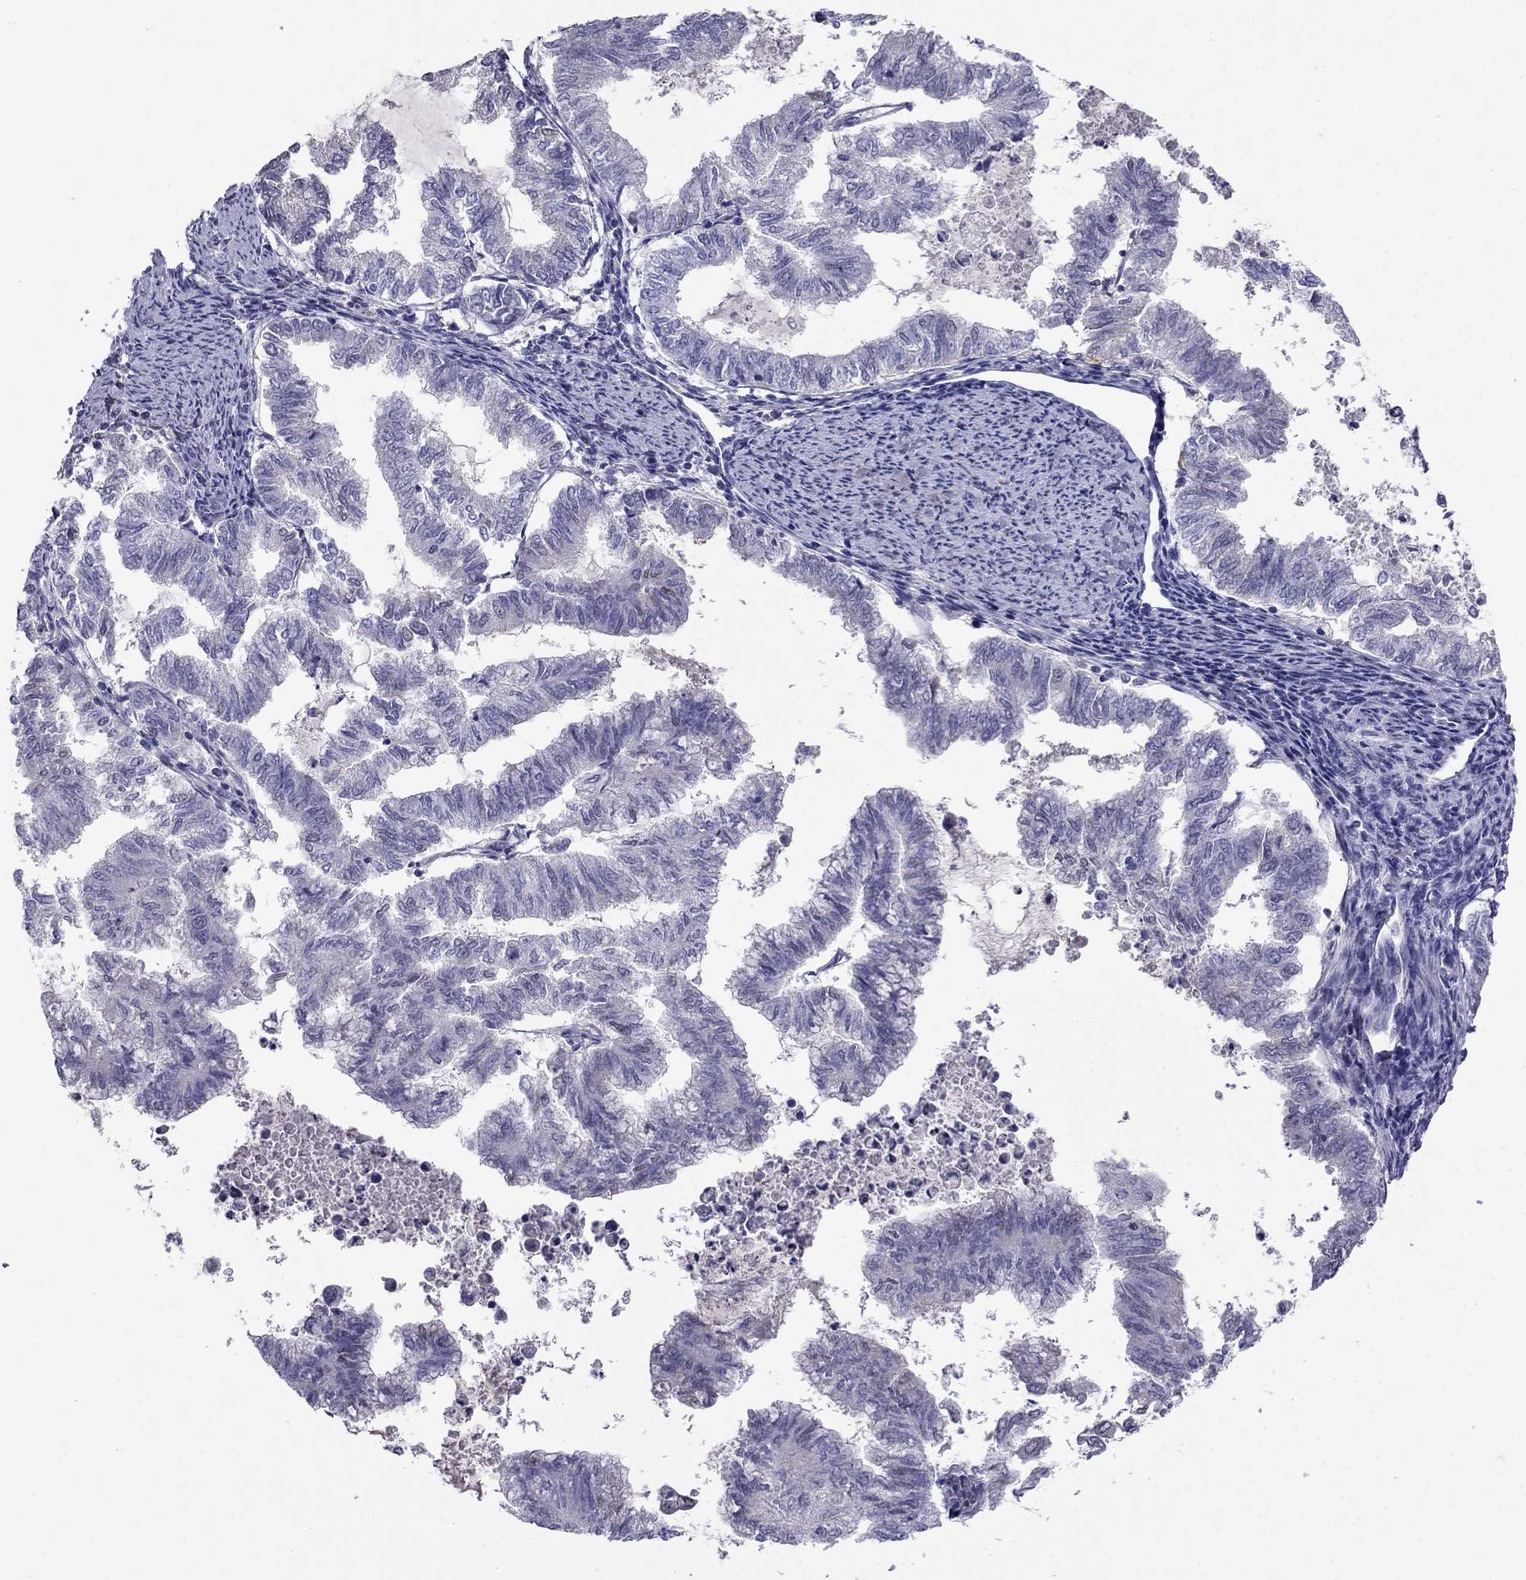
{"staining": {"intensity": "negative", "quantity": "none", "location": "none"}, "tissue": "endometrial cancer", "cell_type": "Tumor cells", "image_type": "cancer", "snomed": [{"axis": "morphology", "description": "Adenocarcinoma, NOS"}, {"axis": "topography", "description": "Endometrium"}], "caption": "High magnification brightfield microscopy of adenocarcinoma (endometrial) stained with DAB (brown) and counterstained with hematoxylin (blue): tumor cells show no significant positivity.", "gene": "TBC1D21", "patient": {"sex": "female", "age": 79}}